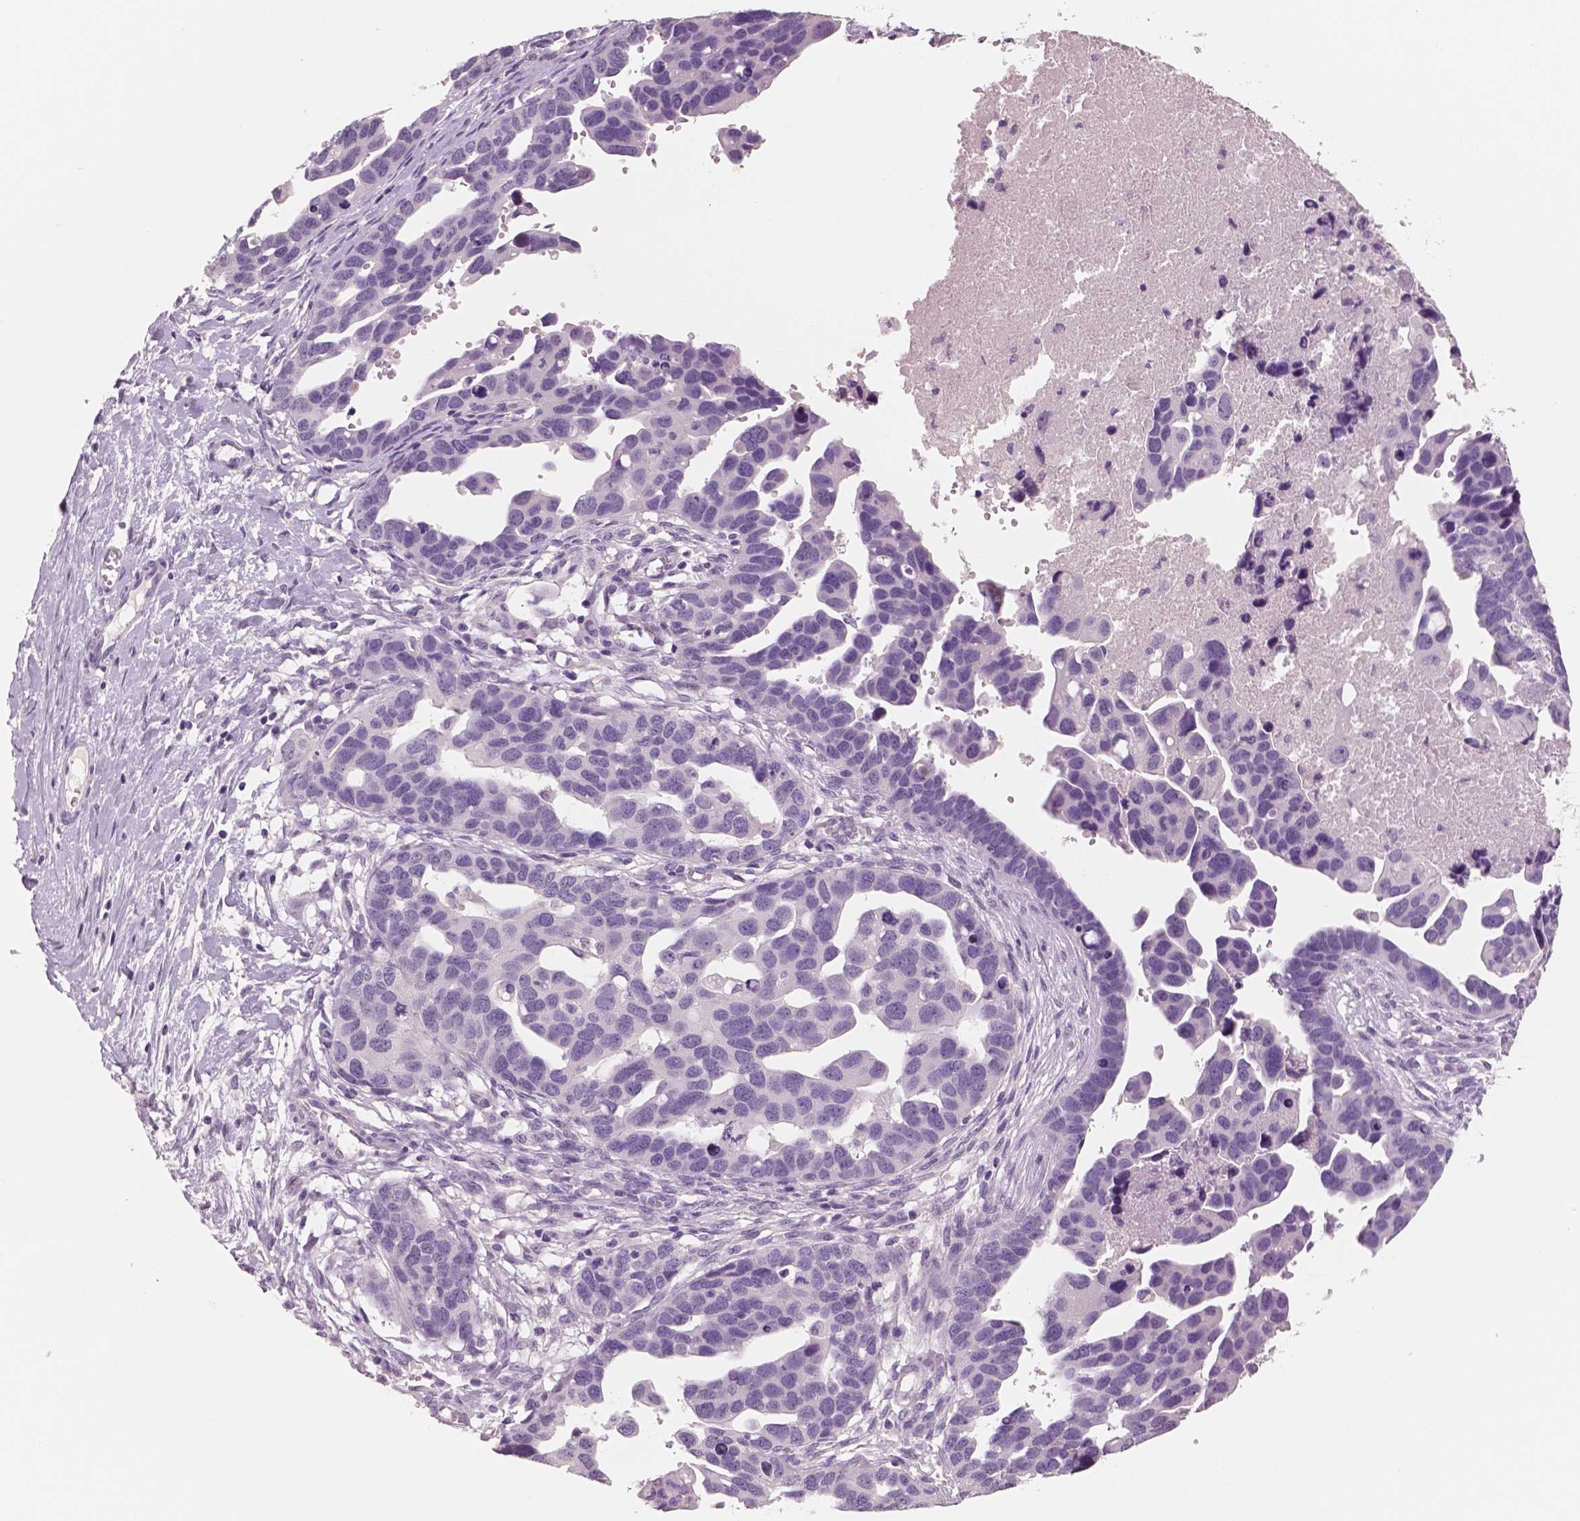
{"staining": {"intensity": "negative", "quantity": "none", "location": "none"}, "tissue": "ovarian cancer", "cell_type": "Tumor cells", "image_type": "cancer", "snomed": [{"axis": "morphology", "description": "Cystadenocarcinoma, serous, NOS"}, {"axis": "topography", "description": "Ovary"}], "caption": "Immunohistochemistry histopathology image of ovarian serous cystadenocarcinoma stained for a protein (brown), which exhibits no staining in tumor cells.", "gene": "NECAB2", "patient": {"sex": "female", "age": 54}}